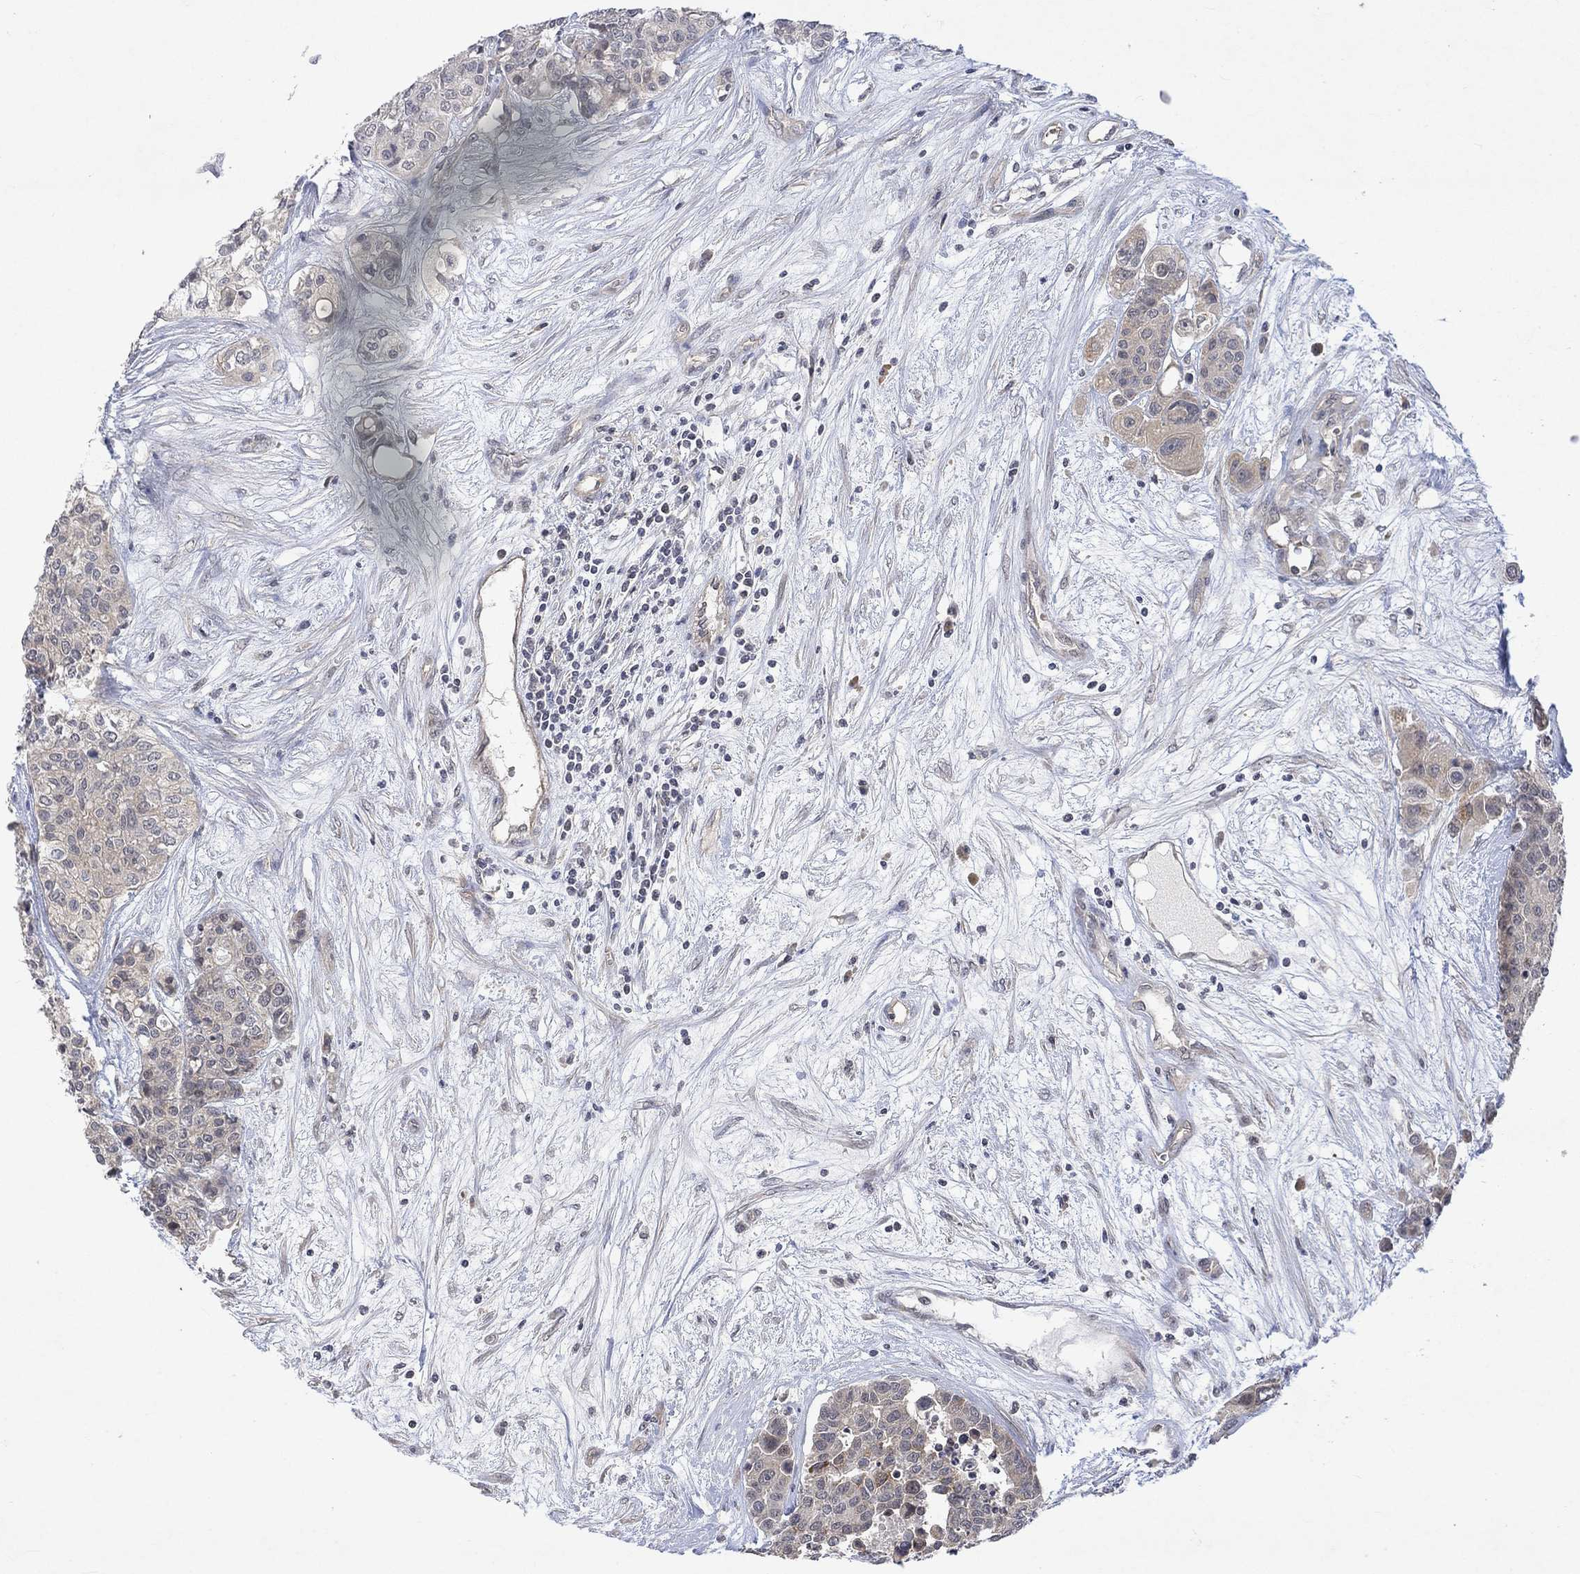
{"staining": {"intensity": "negative", "quantity": "none", "location": "none"}, "tissue": "carcinoid", "cell_type": "Tumor cells", "image_type": "cancer", "snomed": [{"axis": "morphology", "description": "Carcinoid, malignant, NOS"}, {"axis": "topography", "description": "Colon"}], "caption": "Immunohistochemistry (IHC) image of carcinoid stained for a protein (brown), which reveals no positivity in tumor cells.", "gene": "GRIN2D", "patient": {"sex": "male", "age": 81}}